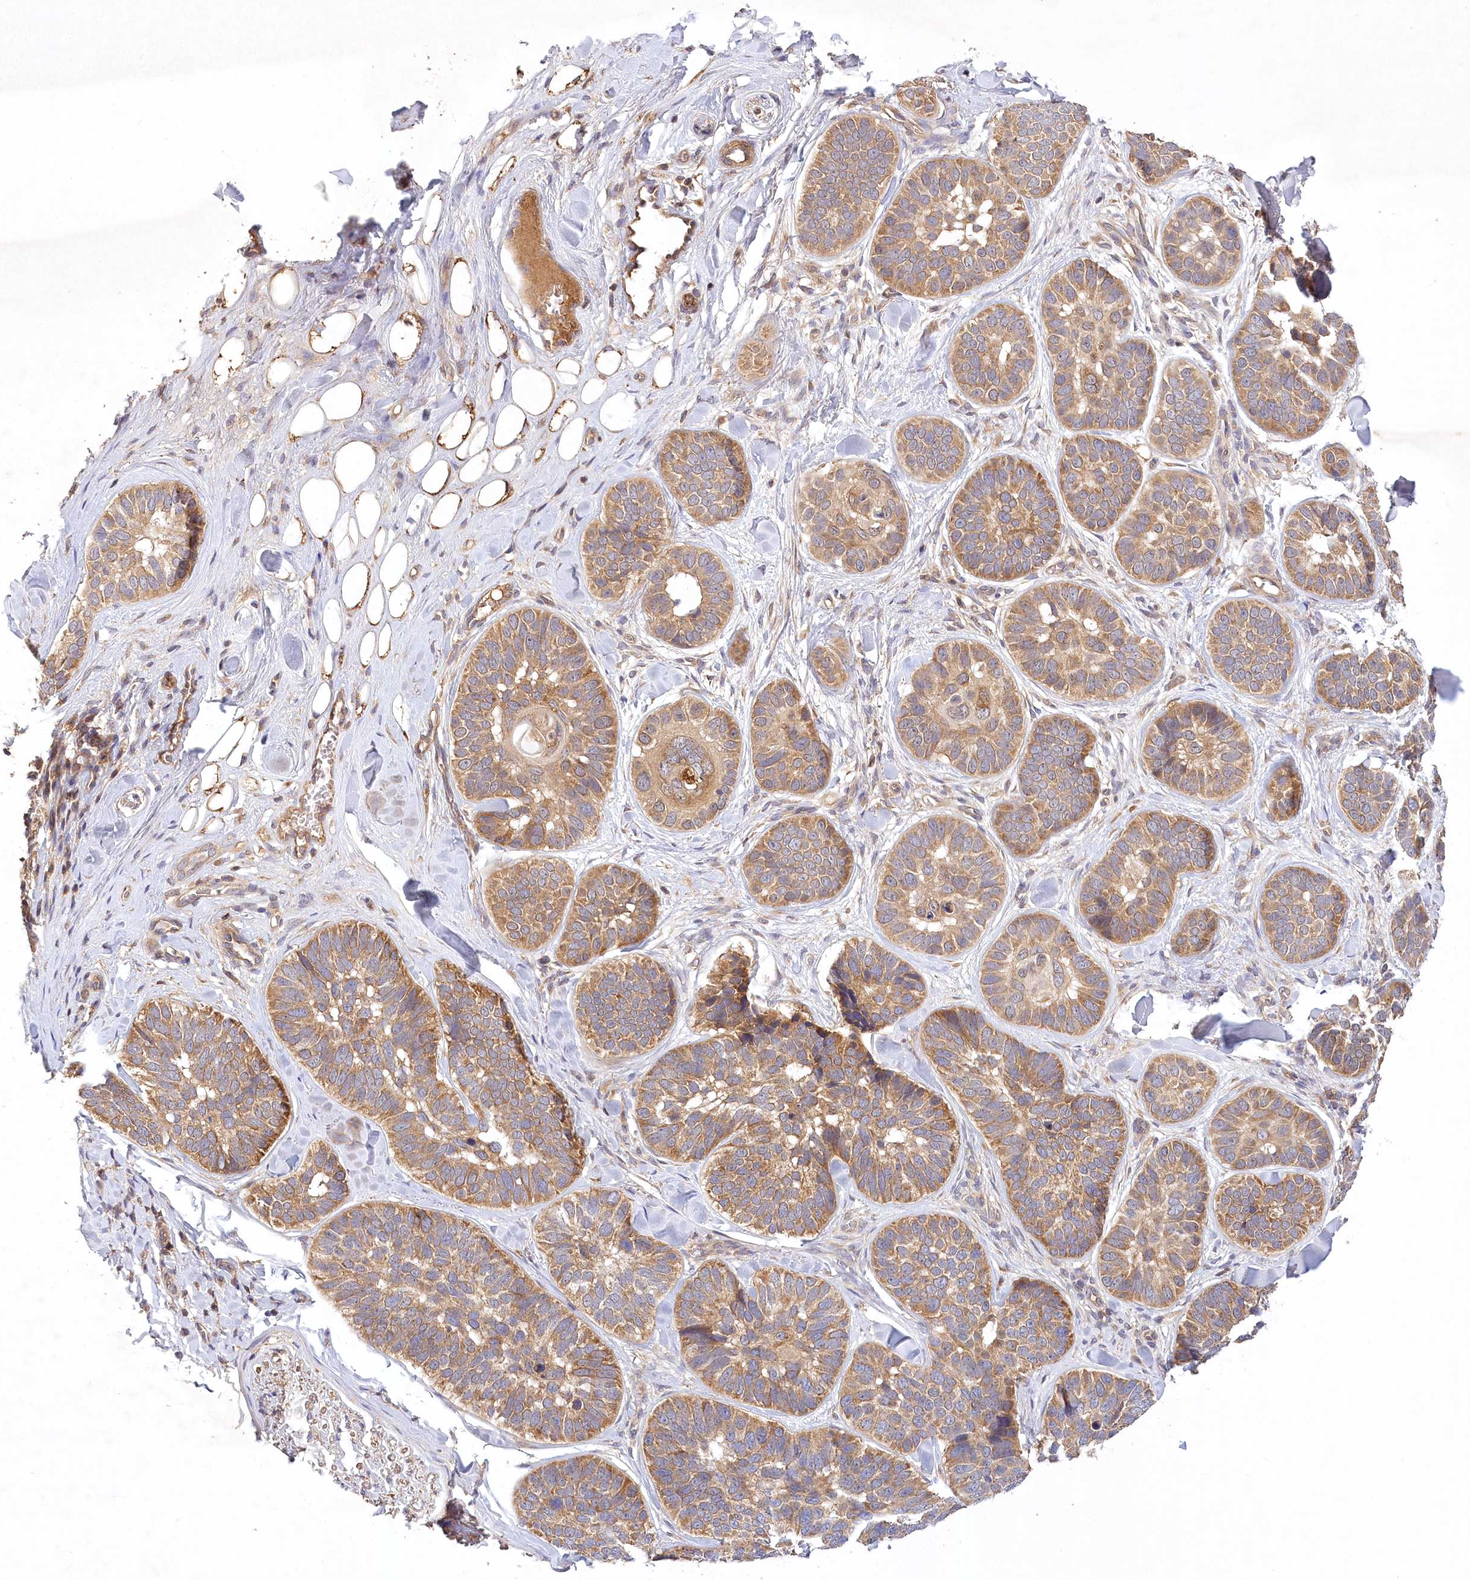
{"staining": {"intensity": "moderate", "quantity": ">75%", "location": "cytoplasmic/membranous"}, "tissue": "skin cancer", "cell_type": "Tumor cells", "image_type": "cancer", "snomed": [{"axis": "morphology", "description": "Basal cell carcinoma"}, {"axis": "topography", "description": "Skin"}], "caption": "Immunohistochemistry histopathology image of human skin cancer (basal cell carcinoma) stained for a protein (brown), which demonstrates medium levels of moderate cytoplasmic/membranous staining in approximately >75% of tumor cells.", "gene": "LSS", "patient": {"sex": "male", "age": 62}}